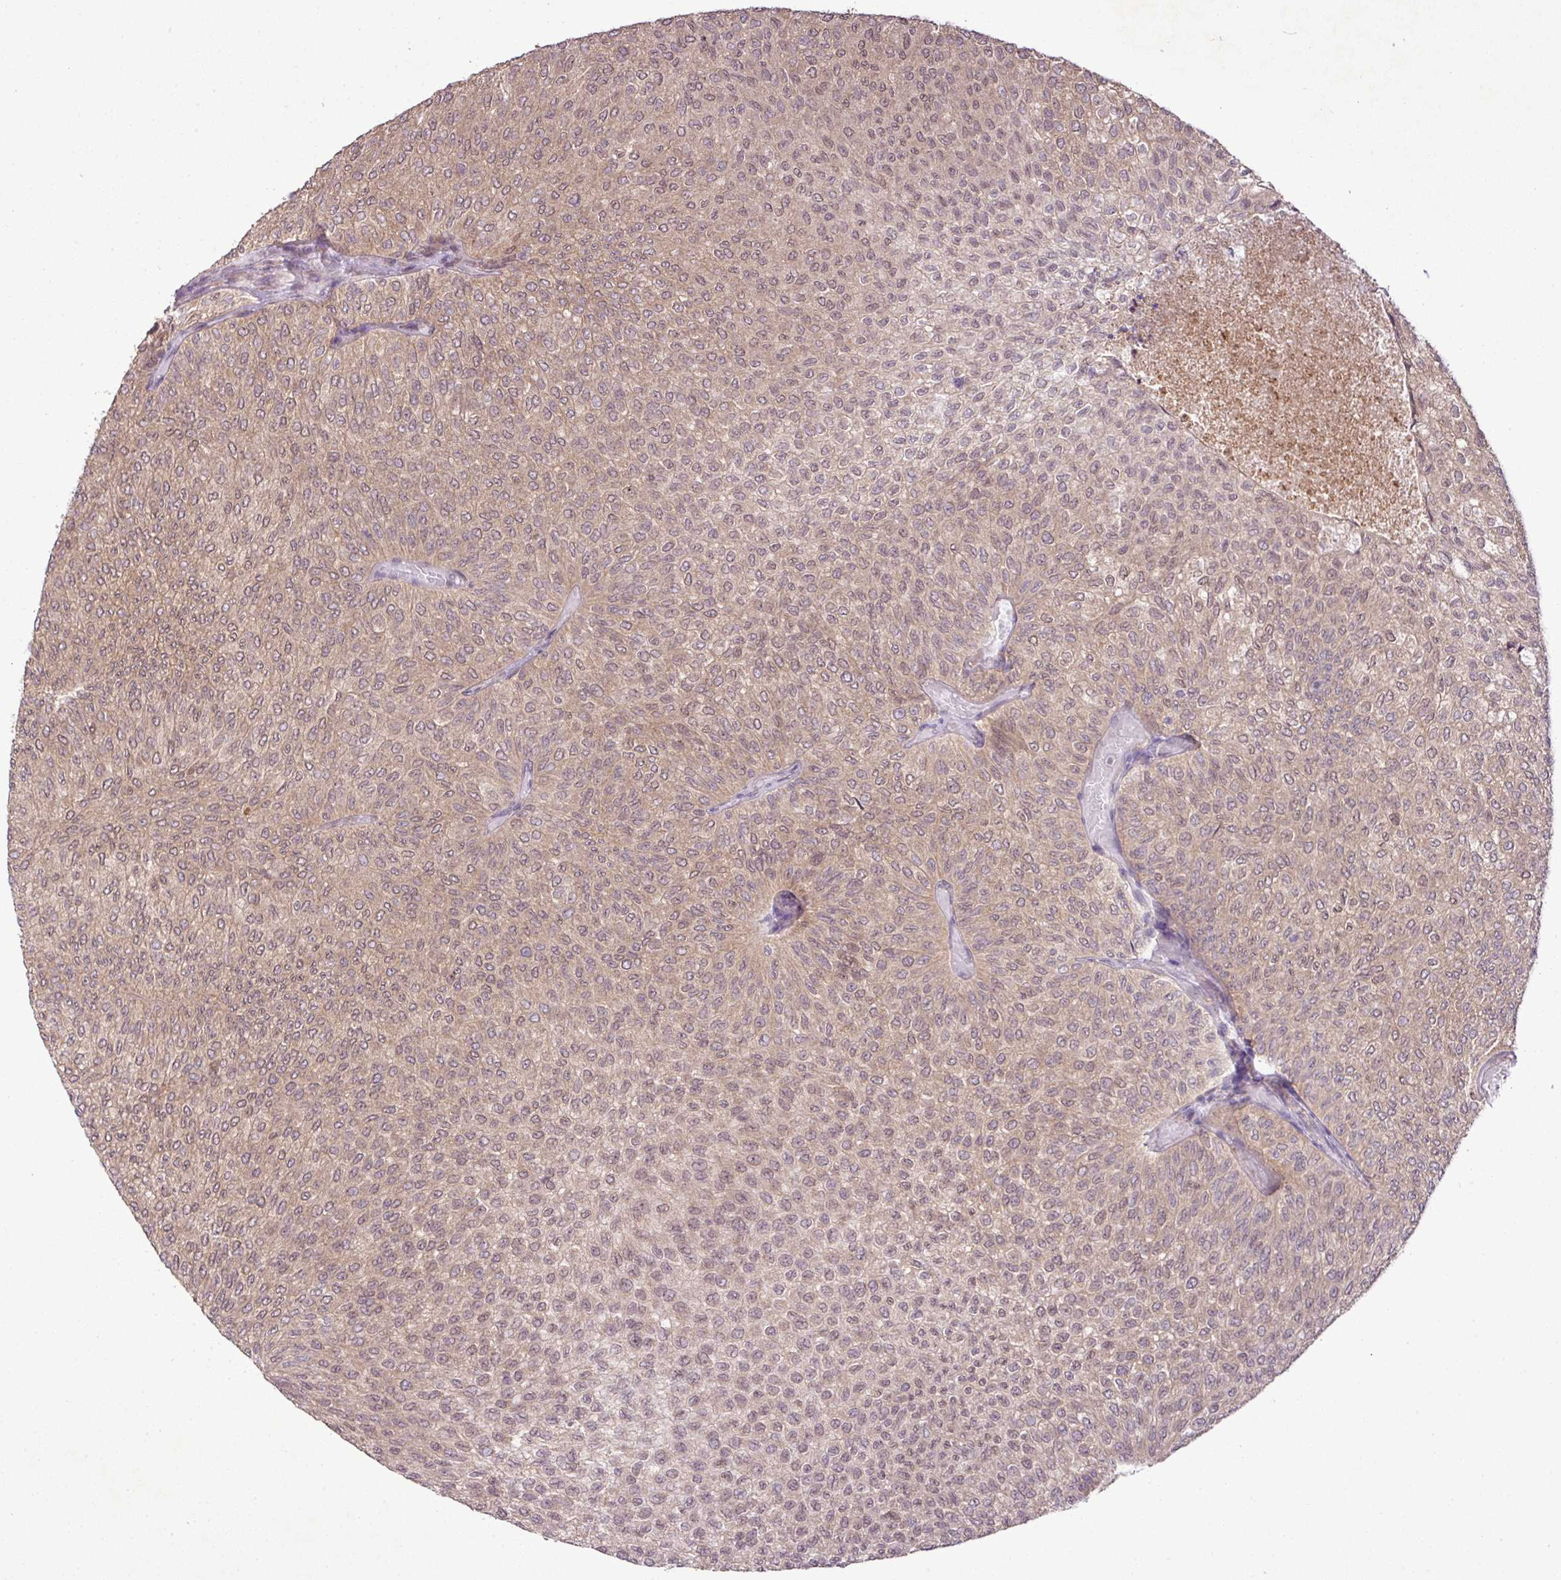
{"staining": {"intensity": "weak", "quantity": ">75%", "location": "cytoplasmic/membranous,nuclear"}, "tissue": "urothelial cancer", "cell_type": "Tumor cells", "image_type": "cancer", "snomed": [{"axis": "morphology", "description": "Urothelial carcinoma, Low grade"}, {"axis": "topography", "description": "Urinary bladder"}], "caption": "High-power microscopy captured an immunohistochemistry image of urothelial cancer, revealing weak cytoplasmic/membranous and nuclear staining in about >75% of tumor cells.", "gene": "DNAAF4", "patient": {"sex": "male", "age": 78}}